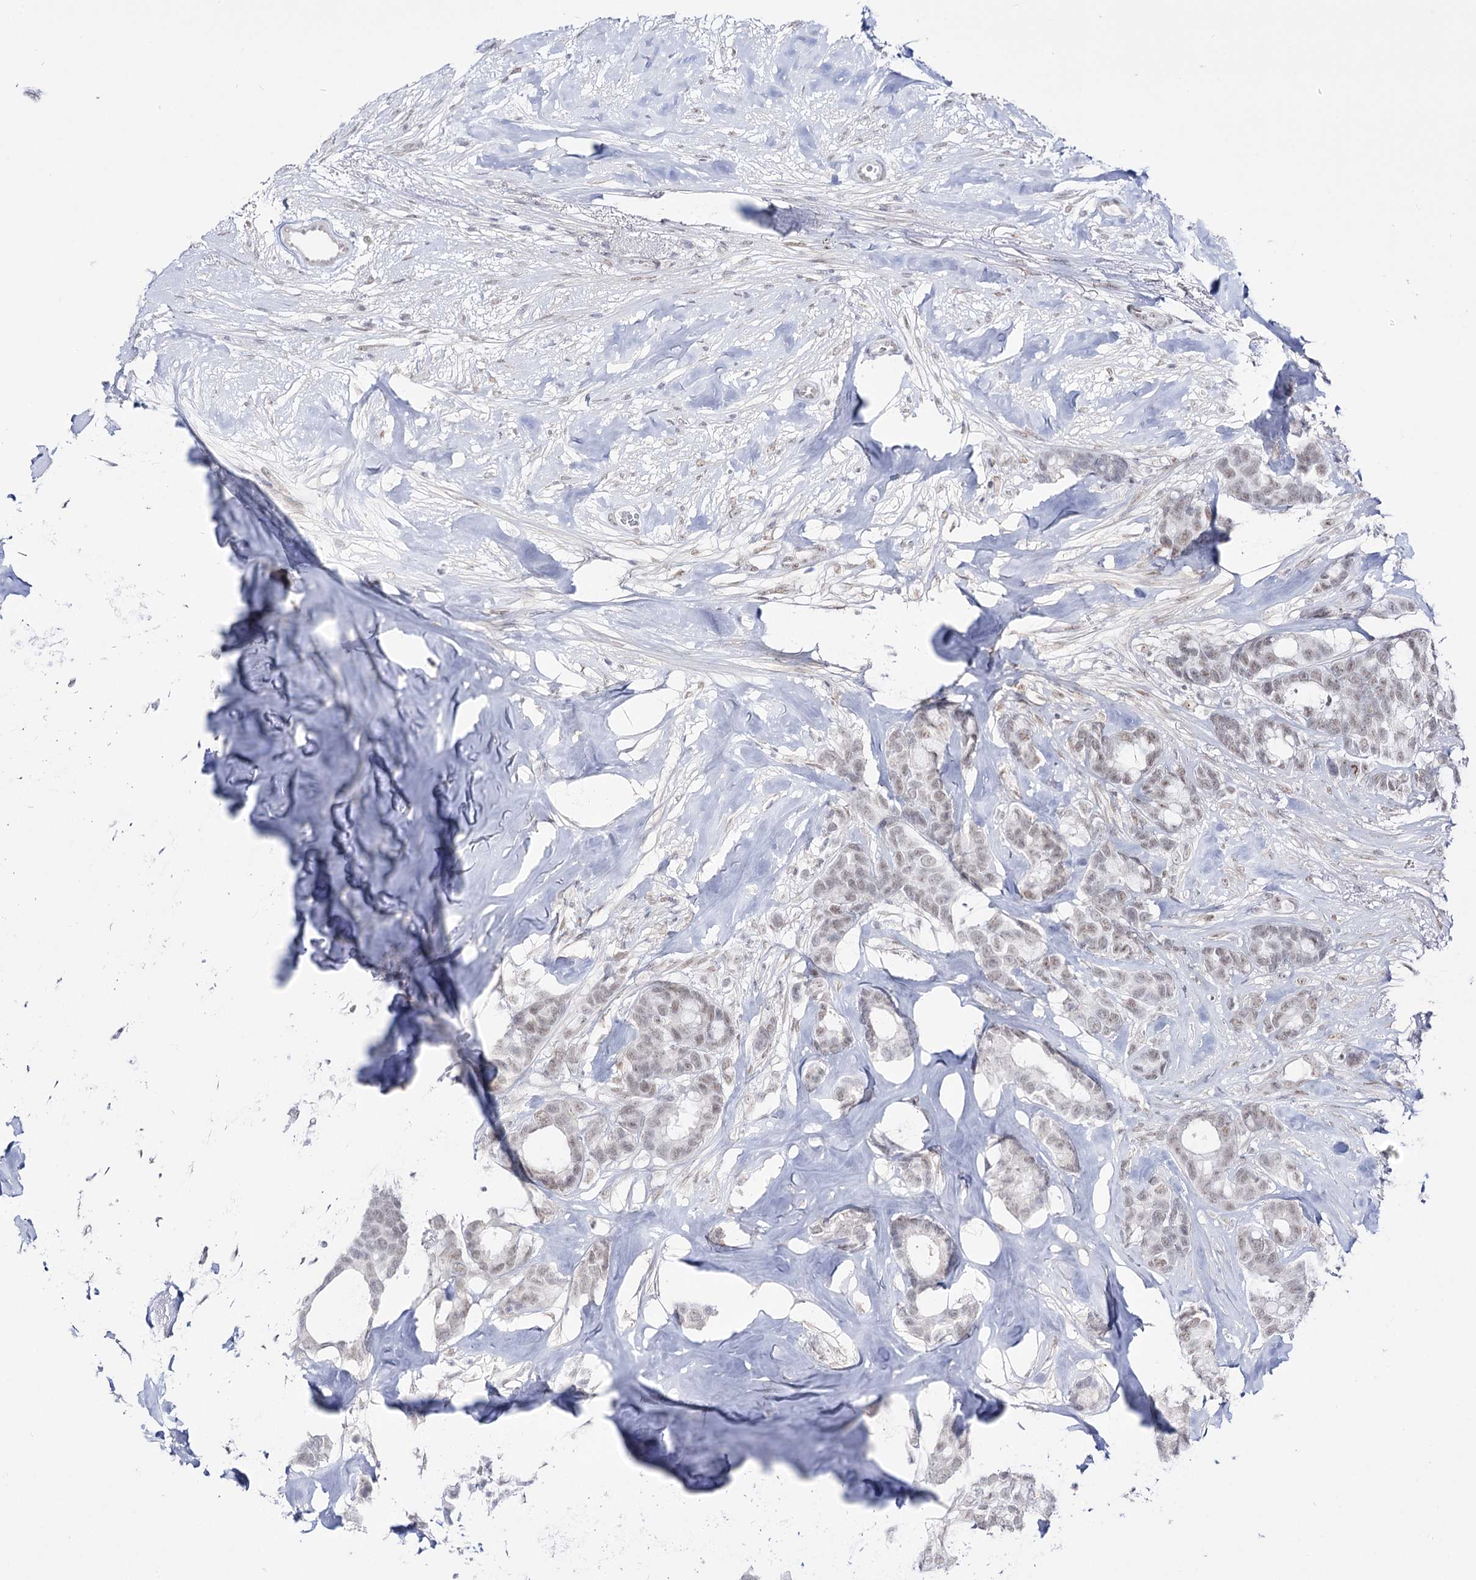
{"staining": {"intensity": "weak", "quantity": "<25%", "location": "nuclear"}, "tissue": "breast cancer", "cell_type": "Tumor cells", "image_type": "cancer", "snomed": [{"axis": "morphology", "description": "Duct carcinoma"}, {"axis": "topography", "description": "Breast"}], "caption": "Breast intraductal carcinoma was stained to show a protein in brown. There is no significant expression in tumor cells.", "gene": "RBM15B", "patient": {"sex": "female", "age": 87}}